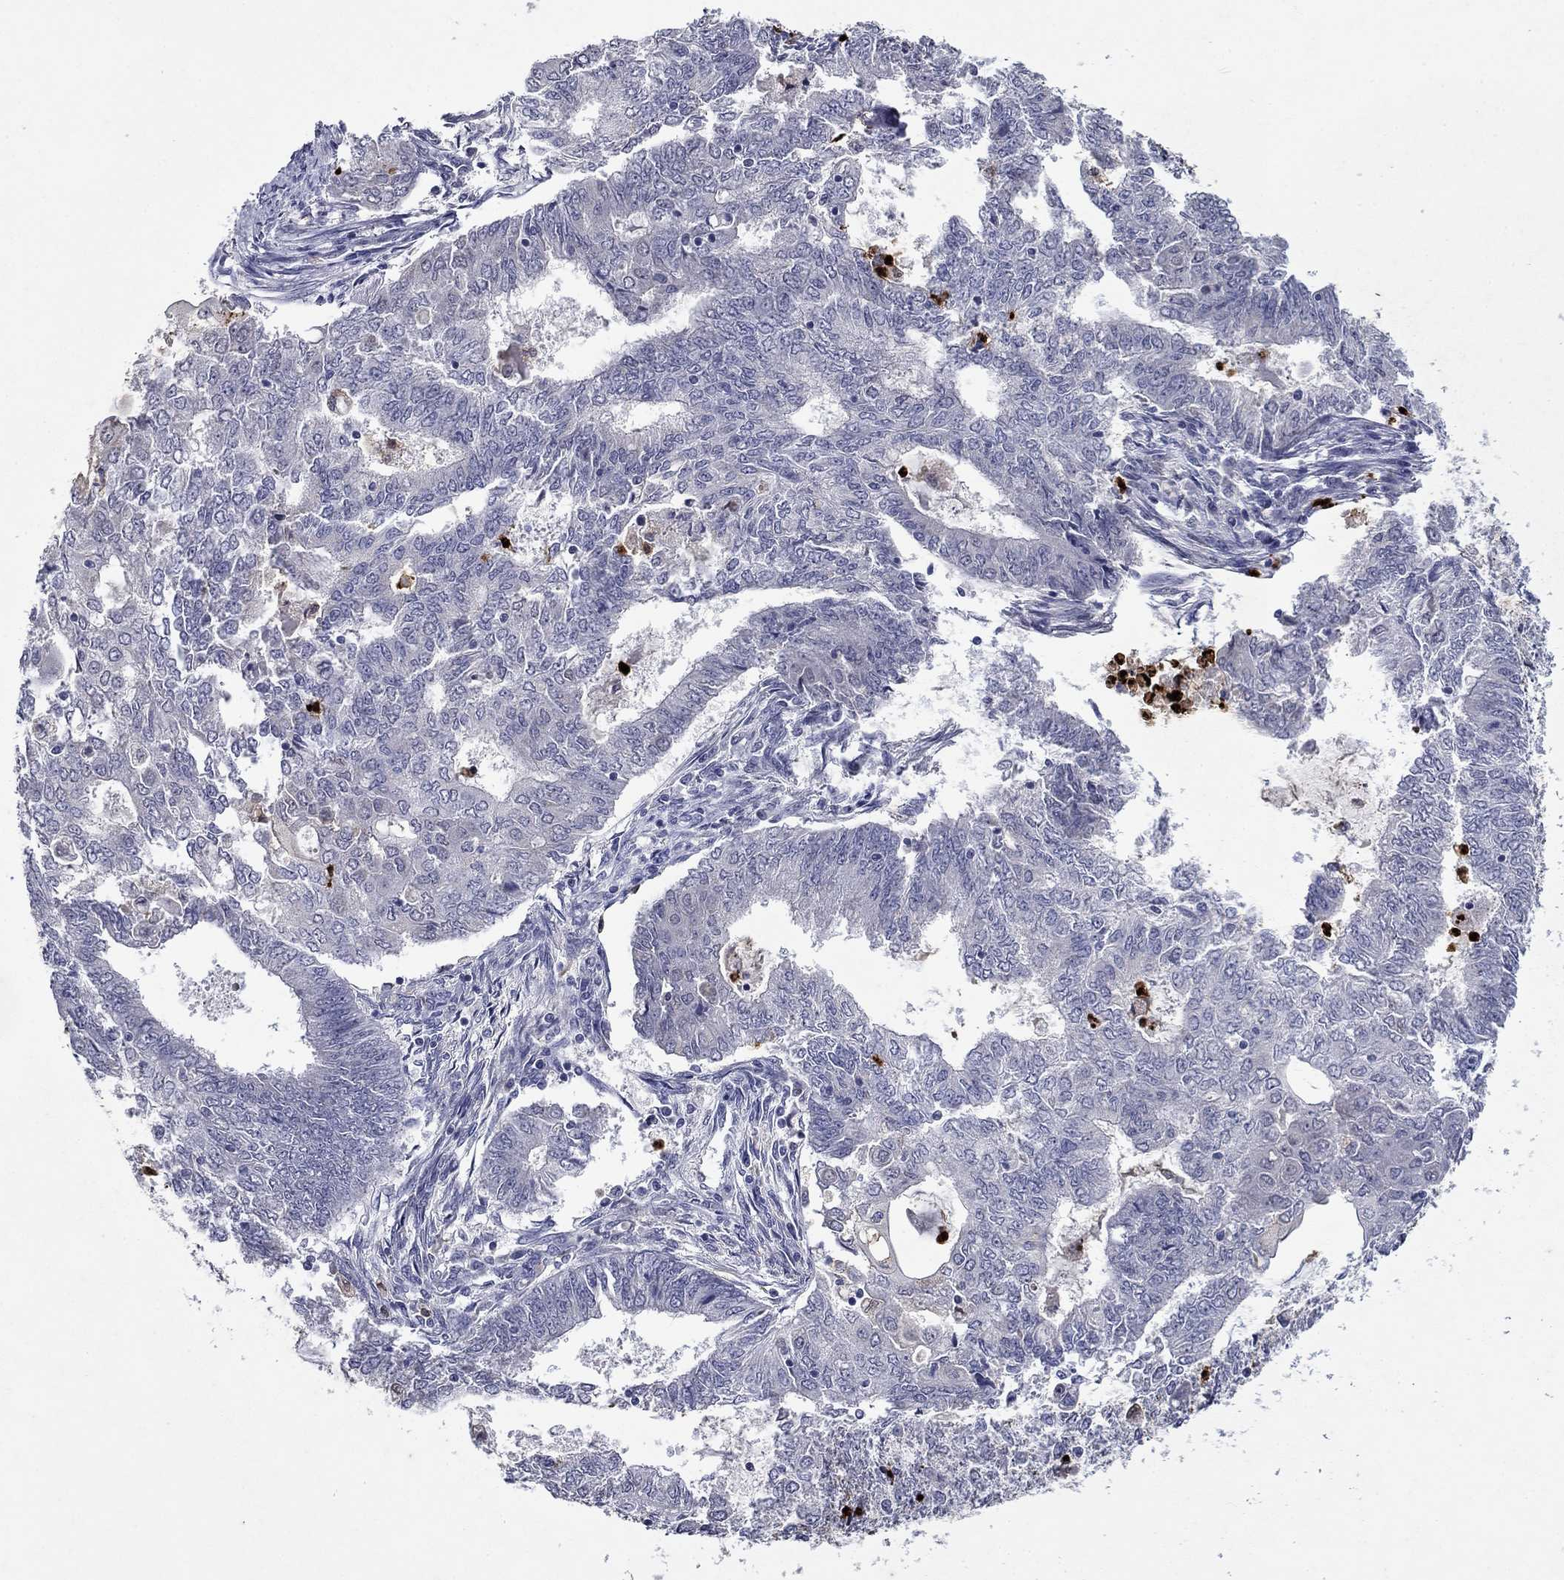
{"staining": {"intensity": "weak", "quantity": "<25%", "location": "cytoplasmic/membranous"}, "tissue": "endometrial cancer", "cell_type": "Tumor cells", "image_type": "cancer", "snomed": [{"axis": "morphology", "description": "Adenocarcinoma, NOS"}, {"axis": "topography", "description": "Endometrium"}], "caption": "The image displays no significant staining in tumor cells of endometrial adenocarcinoma.", "gene": "IRF5", "patient": {"sex": "female", "age": 62}}